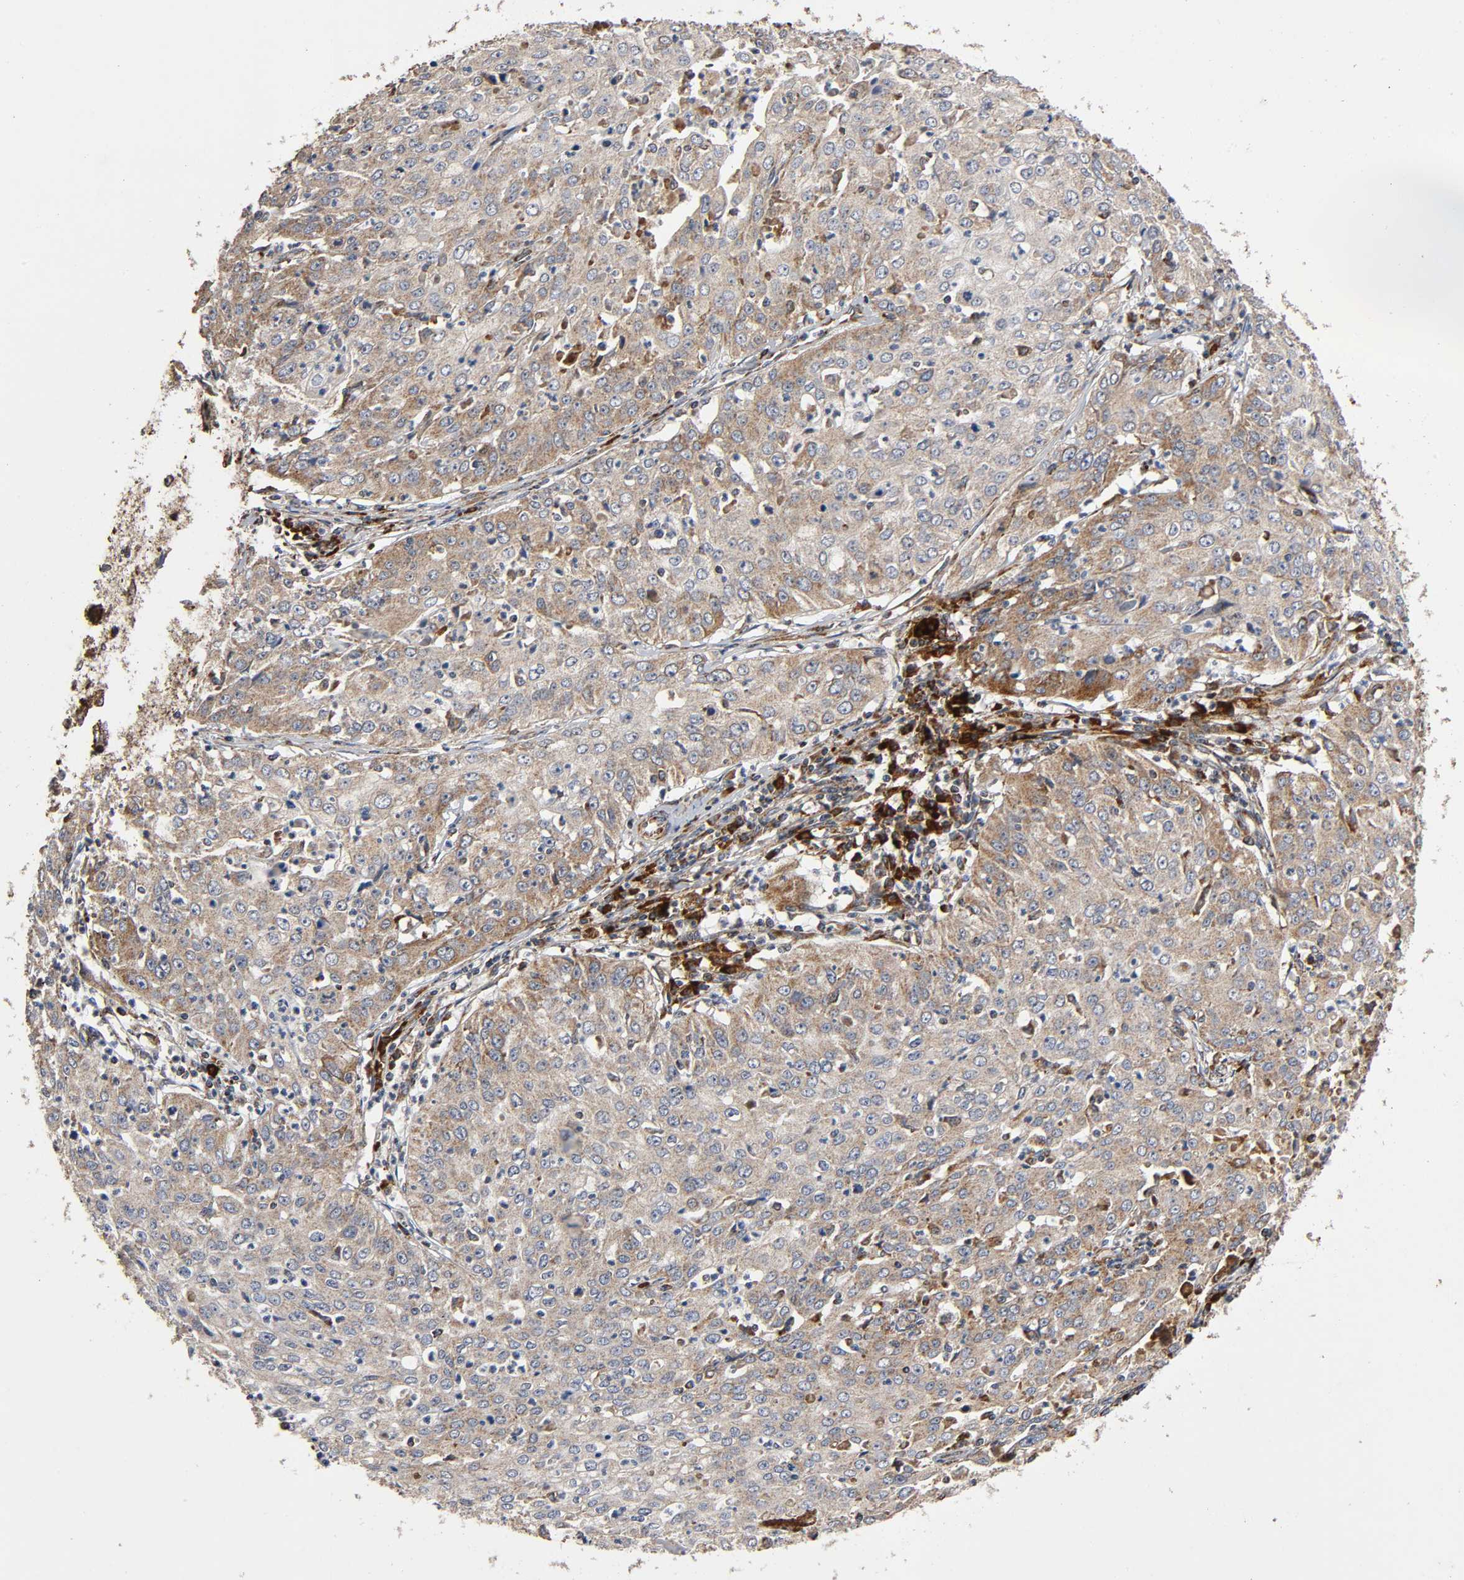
{"staining": {"intensity": "weak", "quantity": ">75%", "location": "cytoplasmic/membranous"}, "tissue": "cervical cancer", "cell_type": "Tumor cells", "image_type": "cancer", "snomed": [{"axis": "morphology", "description": "Squamous cell carcinoma, NOS"}, {"axis": "topography", "description": "Cervix"}], "caption": "DAB immunohistochemical staining of human cervical cancer (squamous cell carcinoma) demonstrates weak cytoplasmic/membranous protein staining in about >75% of tumor cells. The staining was performed using DAB (3,3'-diaminobenzidine), with brown indicating positive protein expression. Nuclei are stained blue with hematoxylin.", "gene": "MAP3K1", "patient": {"sex": "female", "age": 39}}